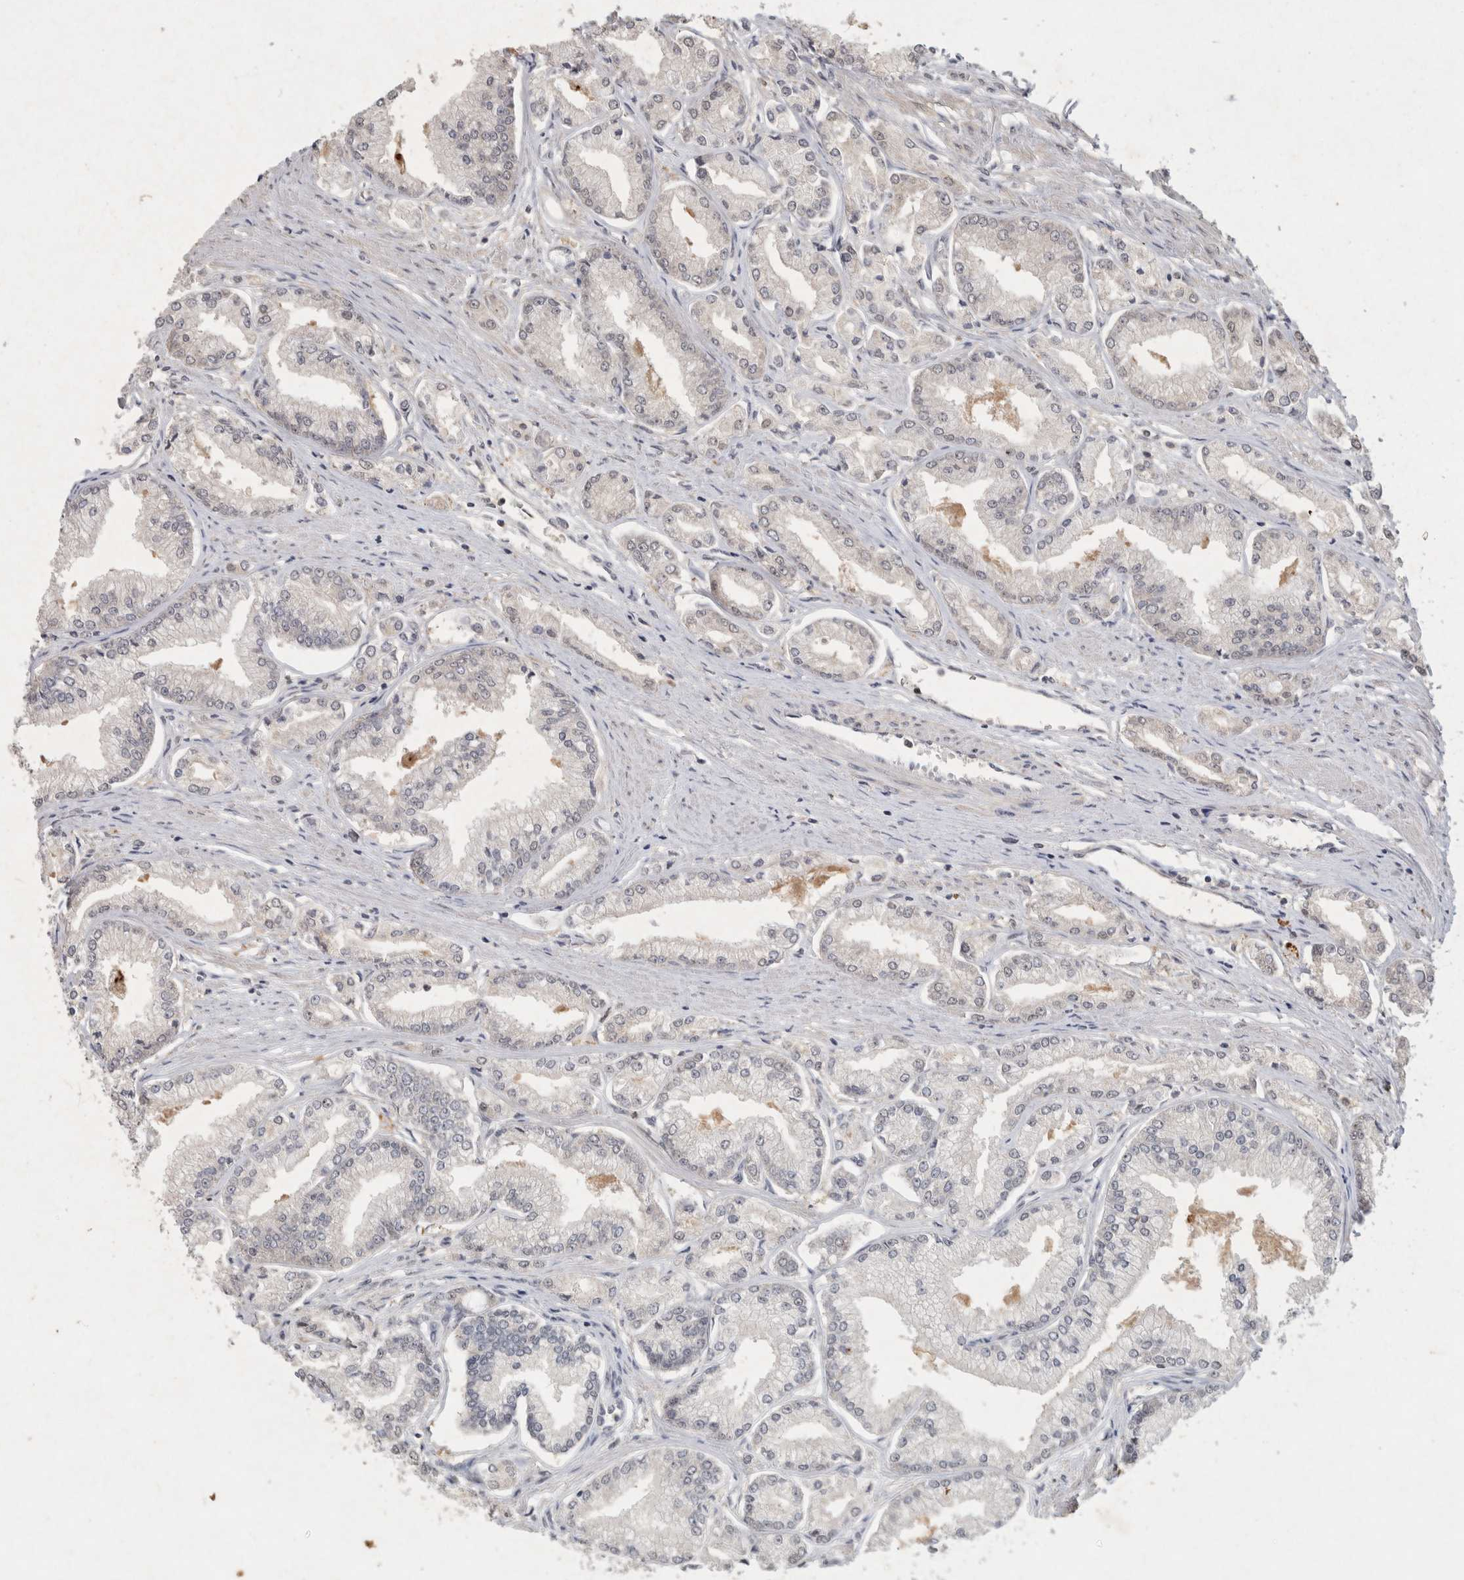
{"staining": {"intensity": "negative", "quantity": "none", "location": "none"}, "tissue": "prostate cancer", "cell_type": "Tumor cells", "image_type": "cancer", "snomed": [{"axis": "morphology", "description": "Adenocarcinoma, Low grade"}, {"axis": "topography", "description": "Prostate"}], "caption": "Tumor cells show no significant protein positivity in low-grade adenocarcinoma (prostate).", "gene": "XRCC5", "patient": {"sex": "male", "age": 52}}